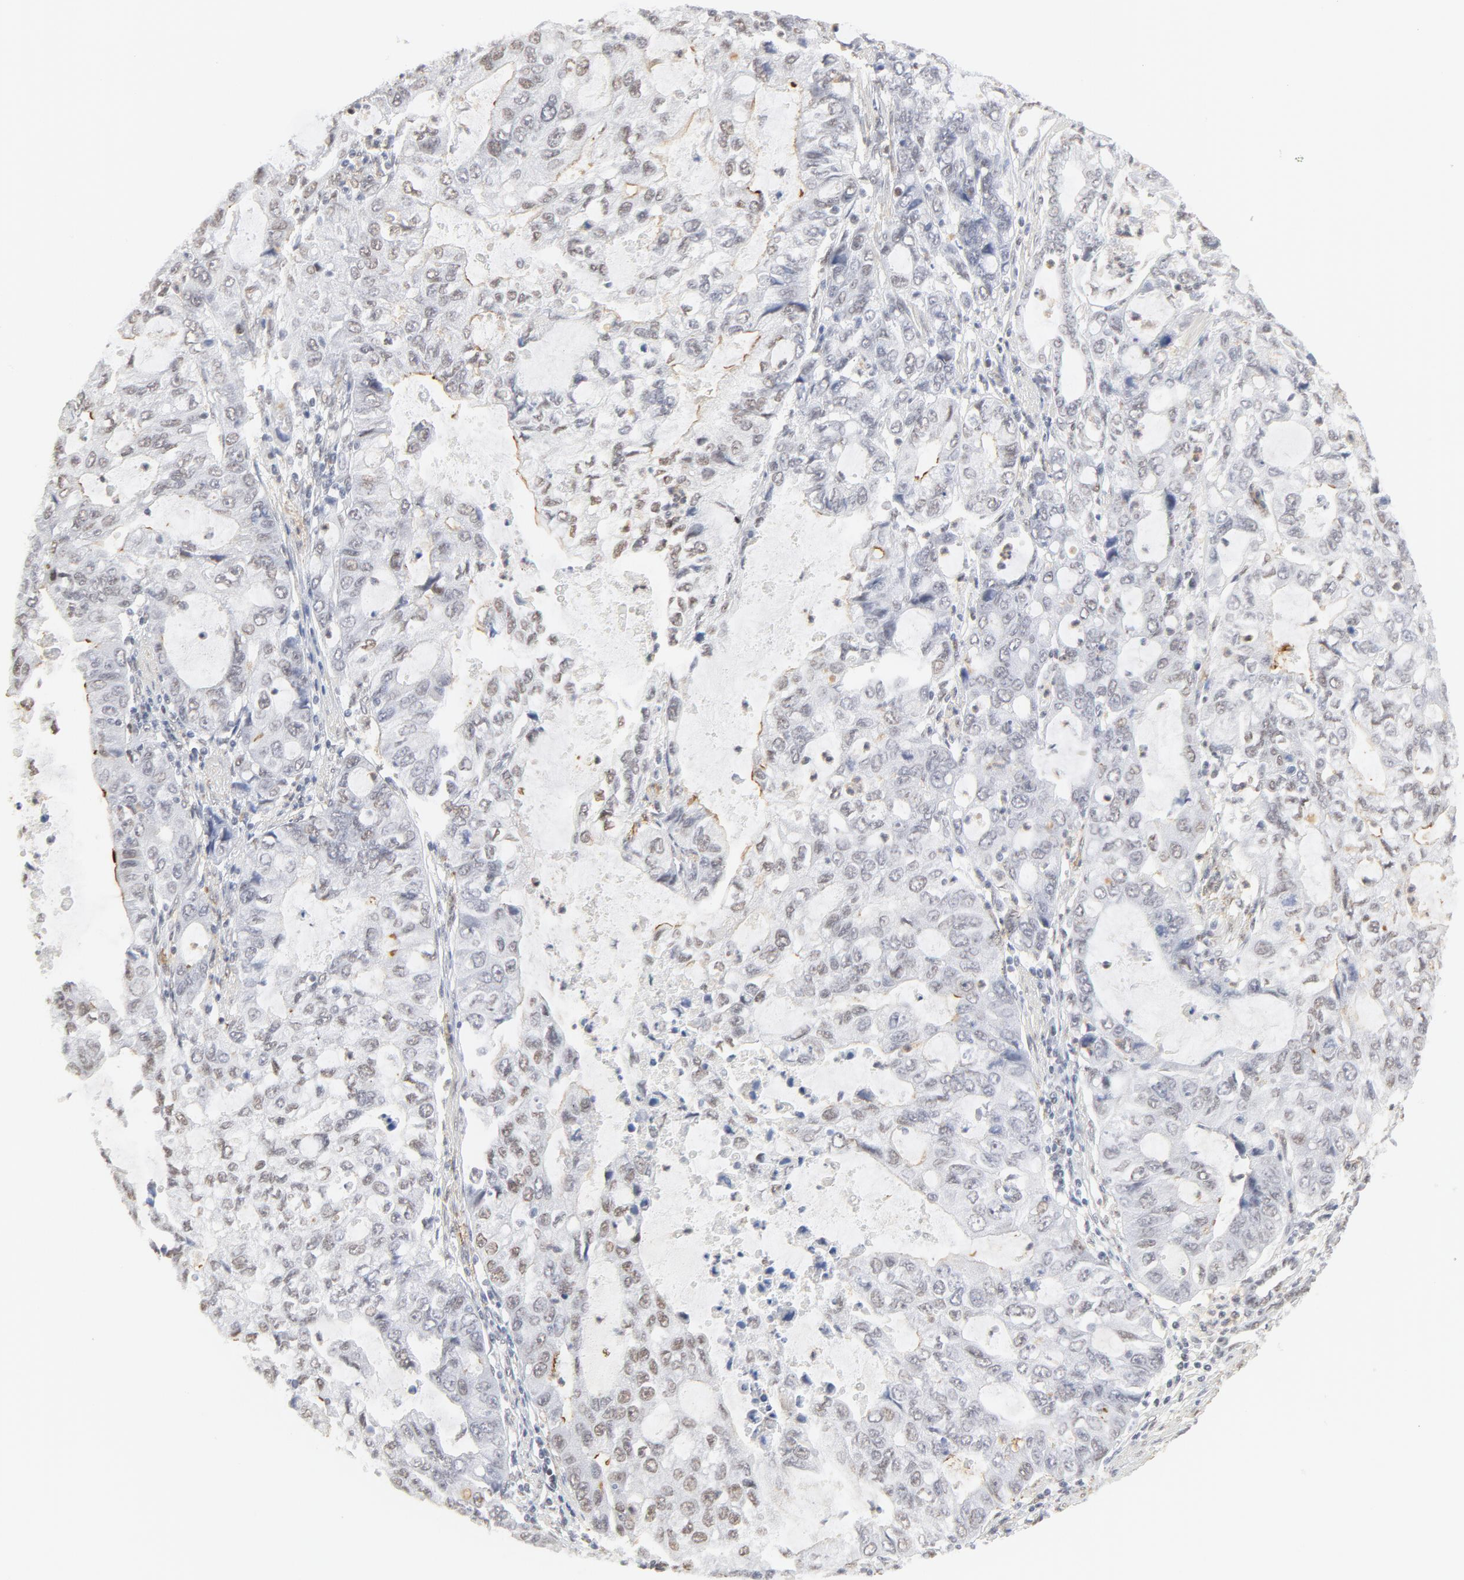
{"staining": {"intensity": "weak", "quantity": "<25%", "location": "nuclear"}, "tissue": "stomach cancer", "cell_type": "Tumor cells", "image_type": "cancer", "snomed": [{"axis": "morphology", "description": "Adenocarcinoma, NOS"}, {"axis": "topography", "description": "Stomach, upper"}], "caption": "Protein analysis of stomach adenocarcinoma reveals no significant staining in tumor cells.", "gene": "PBX1", "patient": {"sex": "female", "age": 52}}